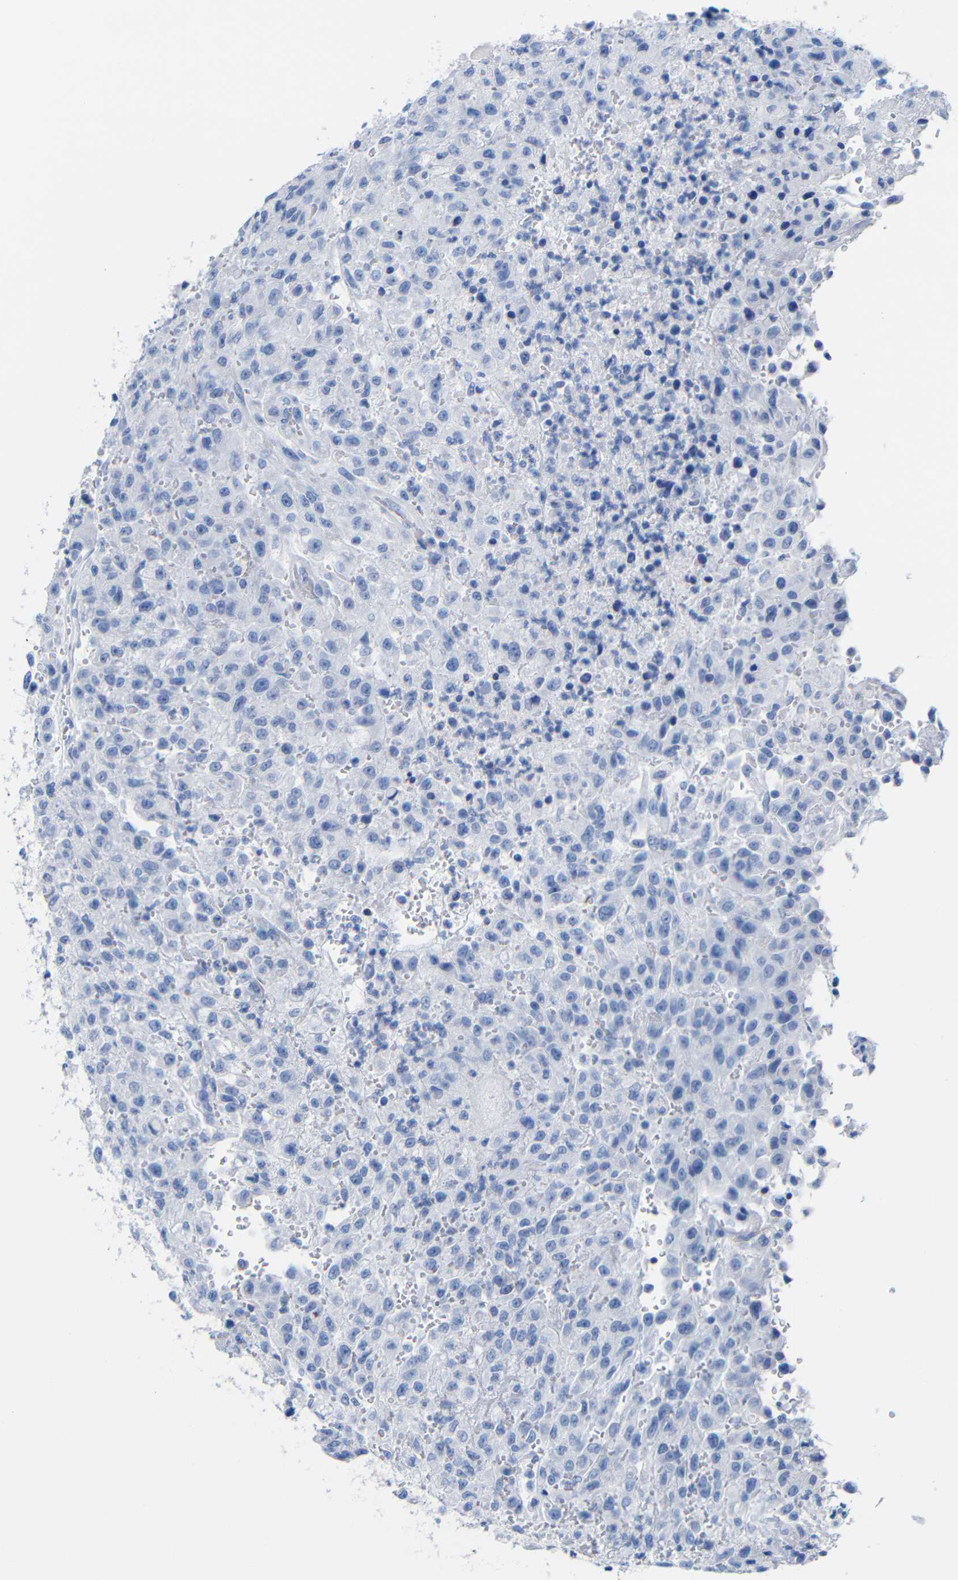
{"staining": {"intensity": "negative", "quantity": "none", "location": "none"}, "tissue": "urothelial cancer", "cell_type": "Tumor cells", "image_type": "cancer", "snomed": [{"axis": "morphology", "description": "Urothelial carcinoma, High grade"}, {"axis": "topography", "description": "Urinary bladder"}], "caption": "The micrograph displays no significant positivity in tumor cells of urothelial cancer.", "gene": "CGNL1", "patient": {"sex": "male", "age": 46}}